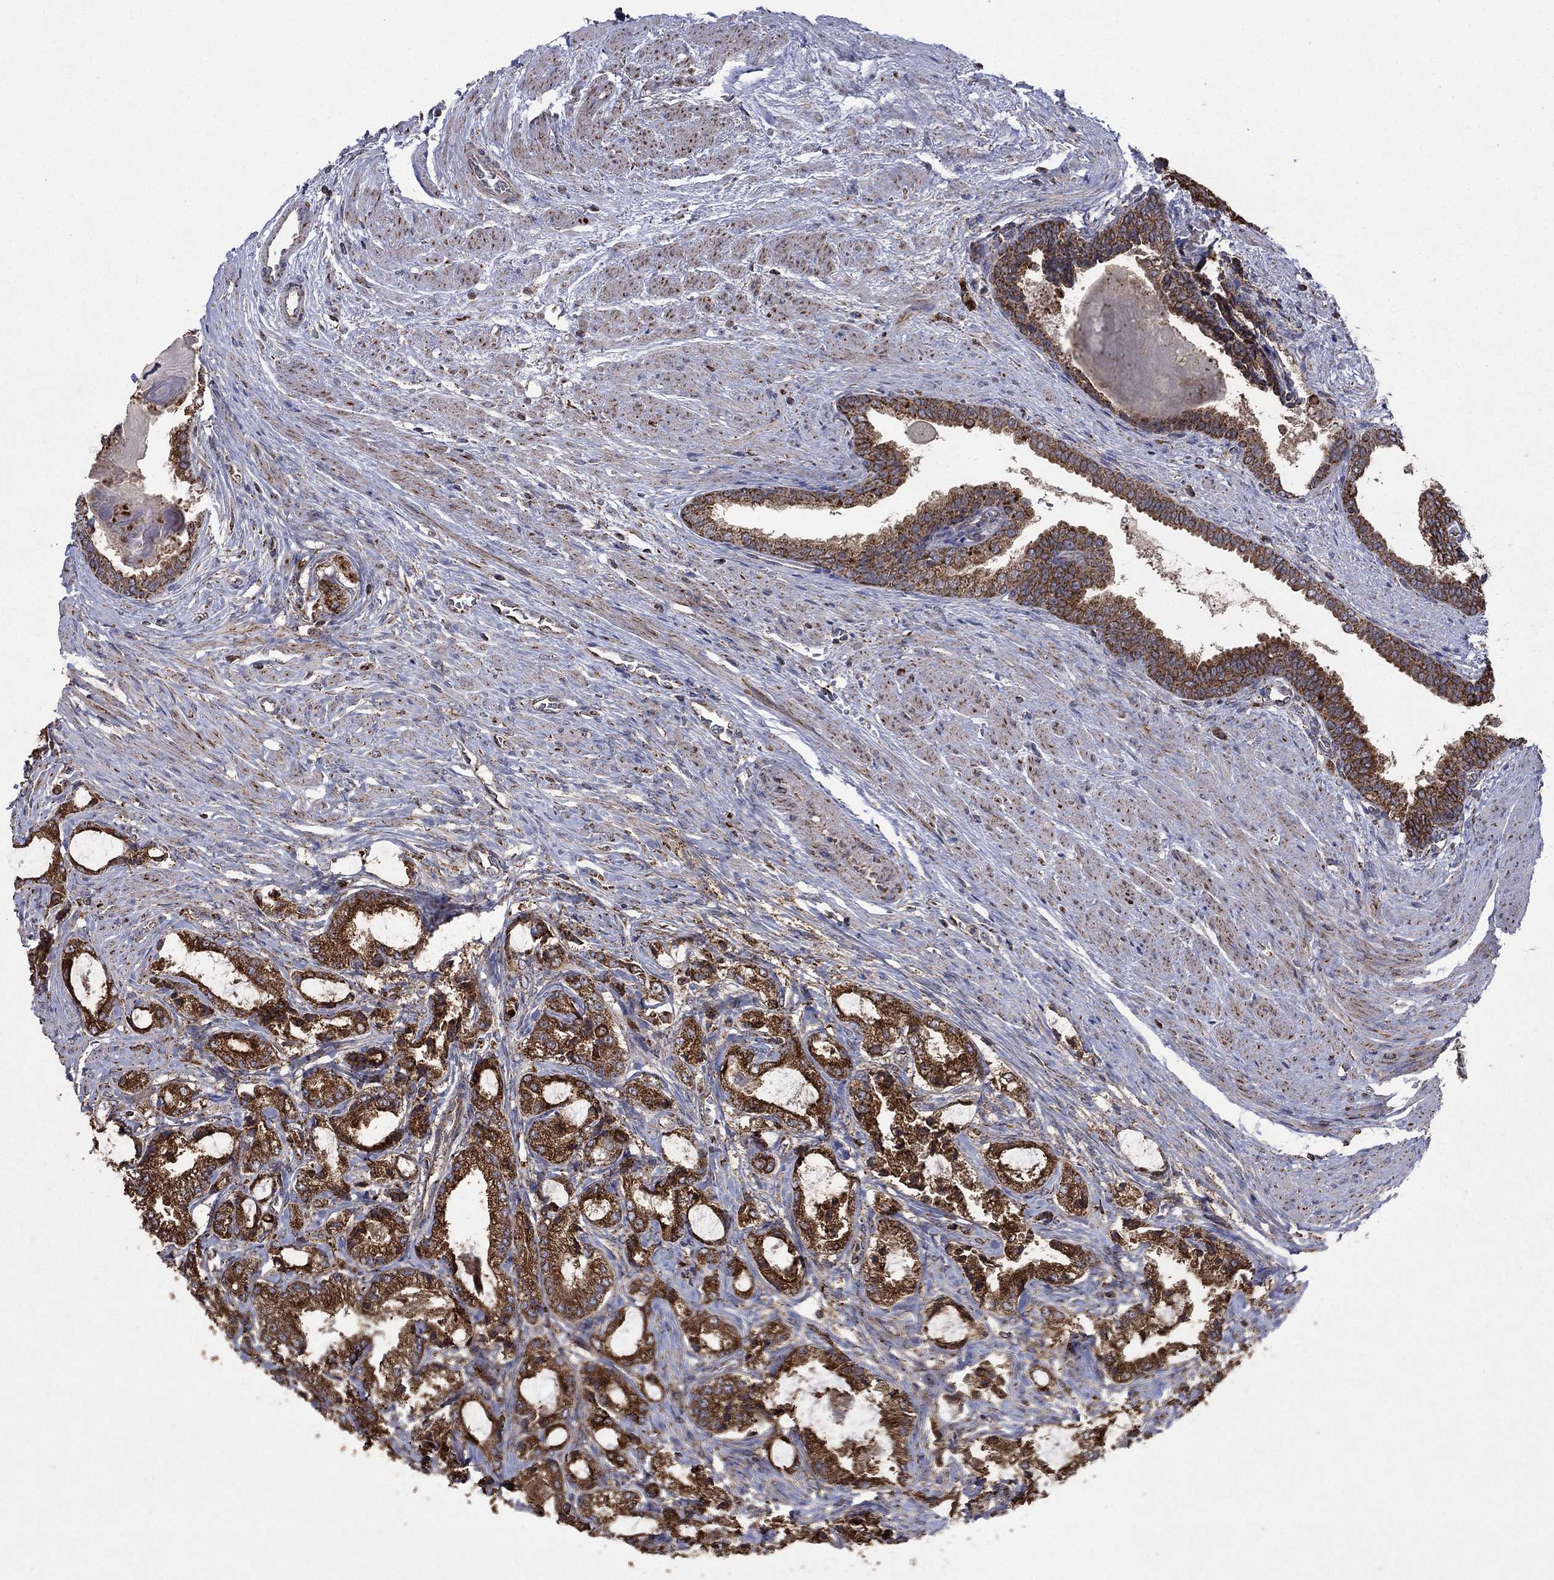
{"staining": {"intensity": "strong", "quantity": ">75%", "location": "cytoplasmic/membranous"}, "tissue": "prostate cancer", "cell_type": "Tumor cells", "image_type": "cancer", "snomed": [{"axis": "morphology", "description": "Adenocarcinoma, NOS"}, {"axis": "topography", "description": "Prostate and seminal vesicle, NOS"}, {"axis": "topography", "description": "Prostate"}], "caption": "A brown stain shows strong cytoplasmic/membranous positivity of a protein in prostate cancer (adenocarcinoma) tumor cells.", "gene": "DPH1", "patient": {"sex": "male", "age": 62}}